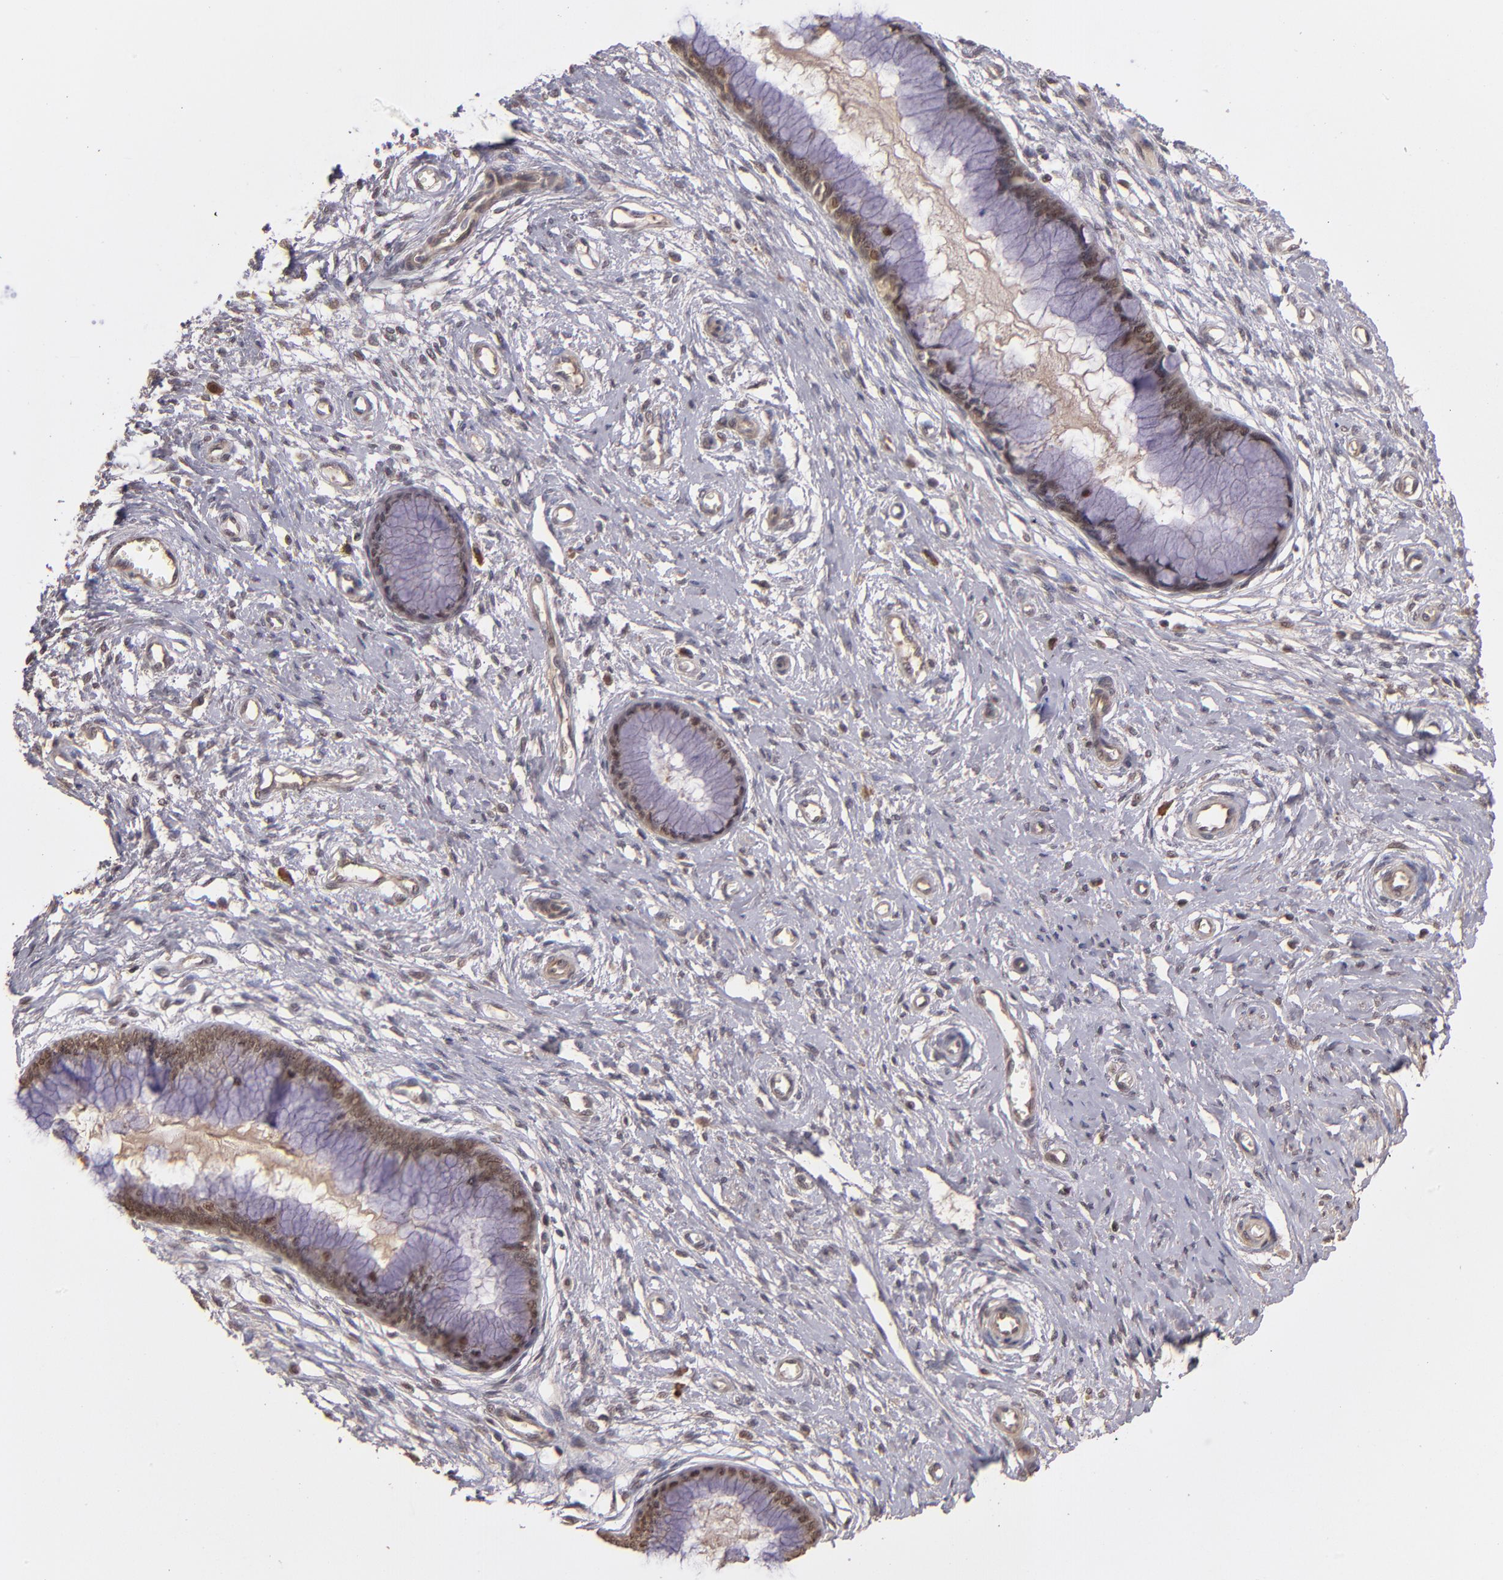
{"staining": {"intensity": "moderate", "quantity": ">75%", "location": "nuclear"}, "tissue": "cervix", "cell_type": "Glandular cells", "image_type": "normal", "snomed": [{"axis": "morphology", "description": "Normal tissue, NOS"}, {"axis": "topography", "description": "Cervix"}], "caption": "This photomicrograph displays immunohistochemistry staining of benign human cervix, with medium moderate nuclear positivity in approximately >75% of glandular cells.", "gene": "ABHD12B", "patient": {"sex": "female", "age": 55}}